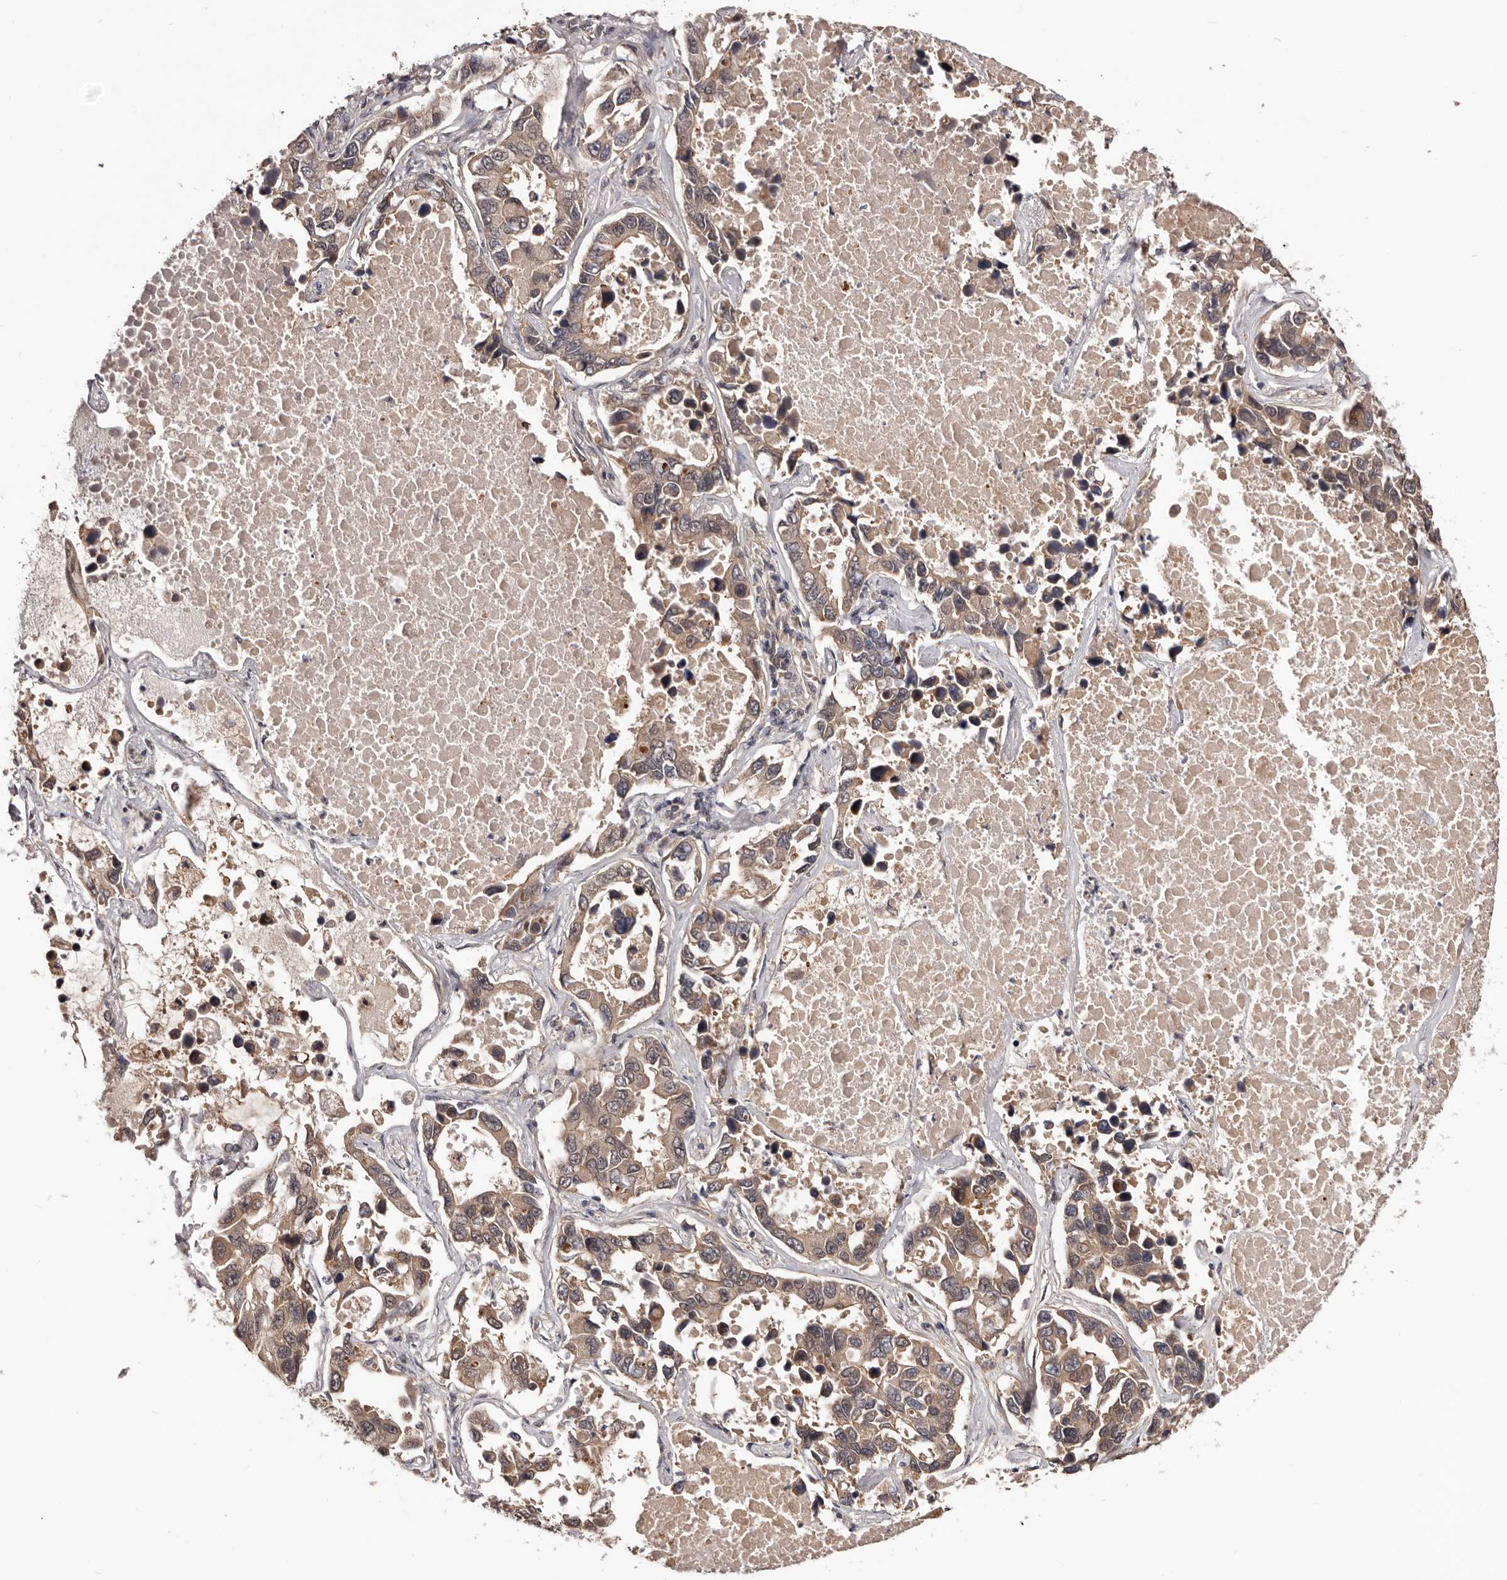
{"staining": {"intensity": "moderate", "quantity": ">75%", "location": "cytoplasmic/membranous"}, "tissue": "lung cancer", "cell_type": "Tumor cells", "image_type": "cancer", "snomed": [{"axis": "morphology", "description": "Adenocarcinoma, NOS"}, {"axis": "topography", "description": "Lung"}], "caption": "Protein staining of lung adenocarcinoma tissue exhibits moderate cytoplasmic/membranous expression in approximately >75% of tumor cells.", "gene": "MDP1", "patient": {"sex": "male", "age": 64}}